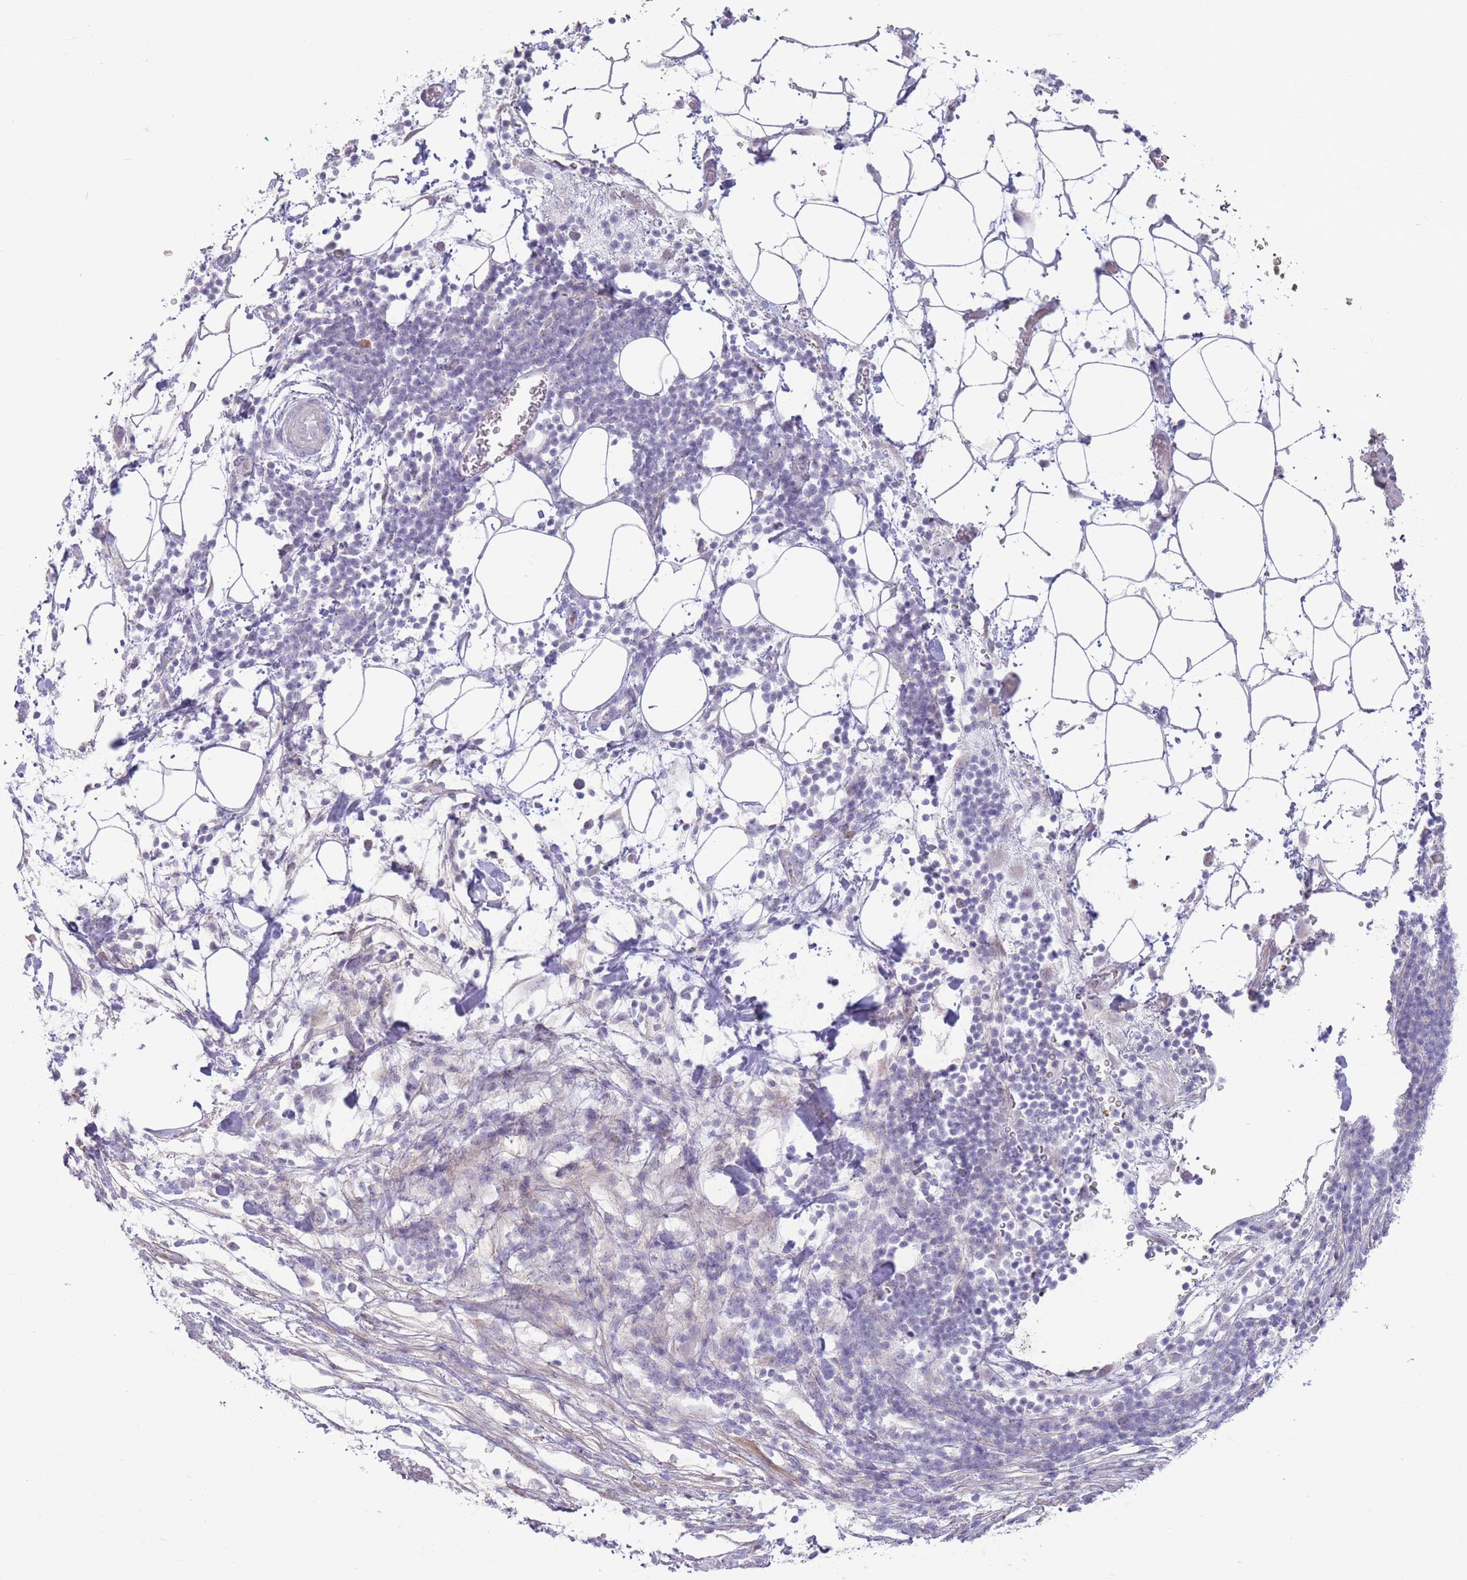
{"staining": {"intensity": "negative", "quantity": "none", "location": "none"}, "tissue": "pancreatic cancer", "cell_type": "Tumor cells", "image_type": "cancer", "snomed": [{"axis": "morphology", "description": "Adenocarcinoma, NOS"}, {"axis": "topography", "description": "Pancreas"}], "caption": "This is an immunohistochemistry histopathology image of human pancreatic cancer. There is no expression in tumor cells.", "gene": "PAIP2B", "patient": {"sex": "male", "age": 61}}